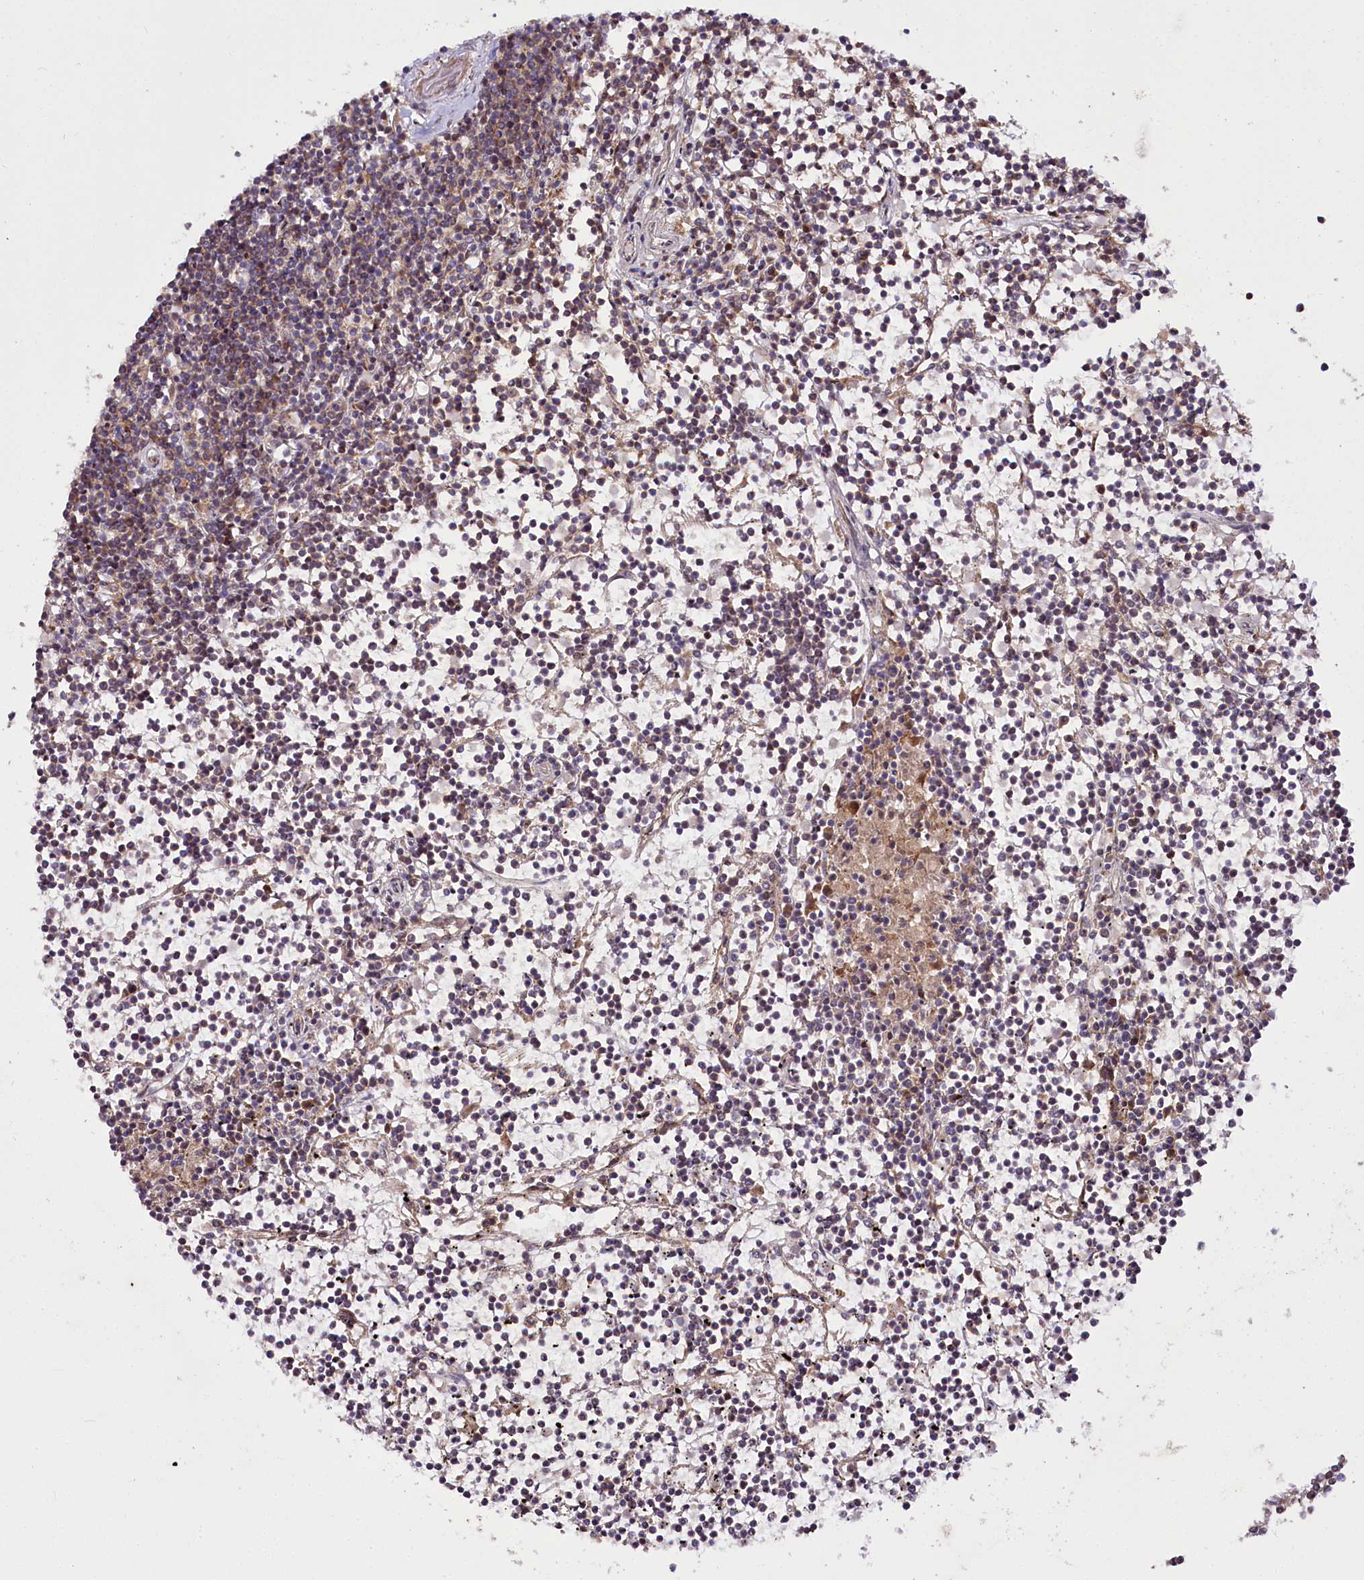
{"staining": {"intensity": "weak", "quantity": "<25%", "location": "cytoplasmic/membranous"}, "tissue": "lymphoma", "cell_type": "Tumor cells", "image_type": "cancer", "snomed": [{"axis": "morphology", "description": "Malignant lymphoma, non-Hodgkin's type, Low grade"}, {"axis": "topography", "description": "Spleen"}], "caption": "DAB (3,3'-diaminobenzidine) immunohistochemical staining of human lymphoma displays no significant positivity in tumor cells. The staining was performed using DAB (3,3'-diaminobenzidine) to visualize the protein expression in brown, while the nuclei were stained in blue with hematoxylin (Magnification: 20x).", "gene": "RAB7A", "patient": {"sex": "female", "age": 19}}